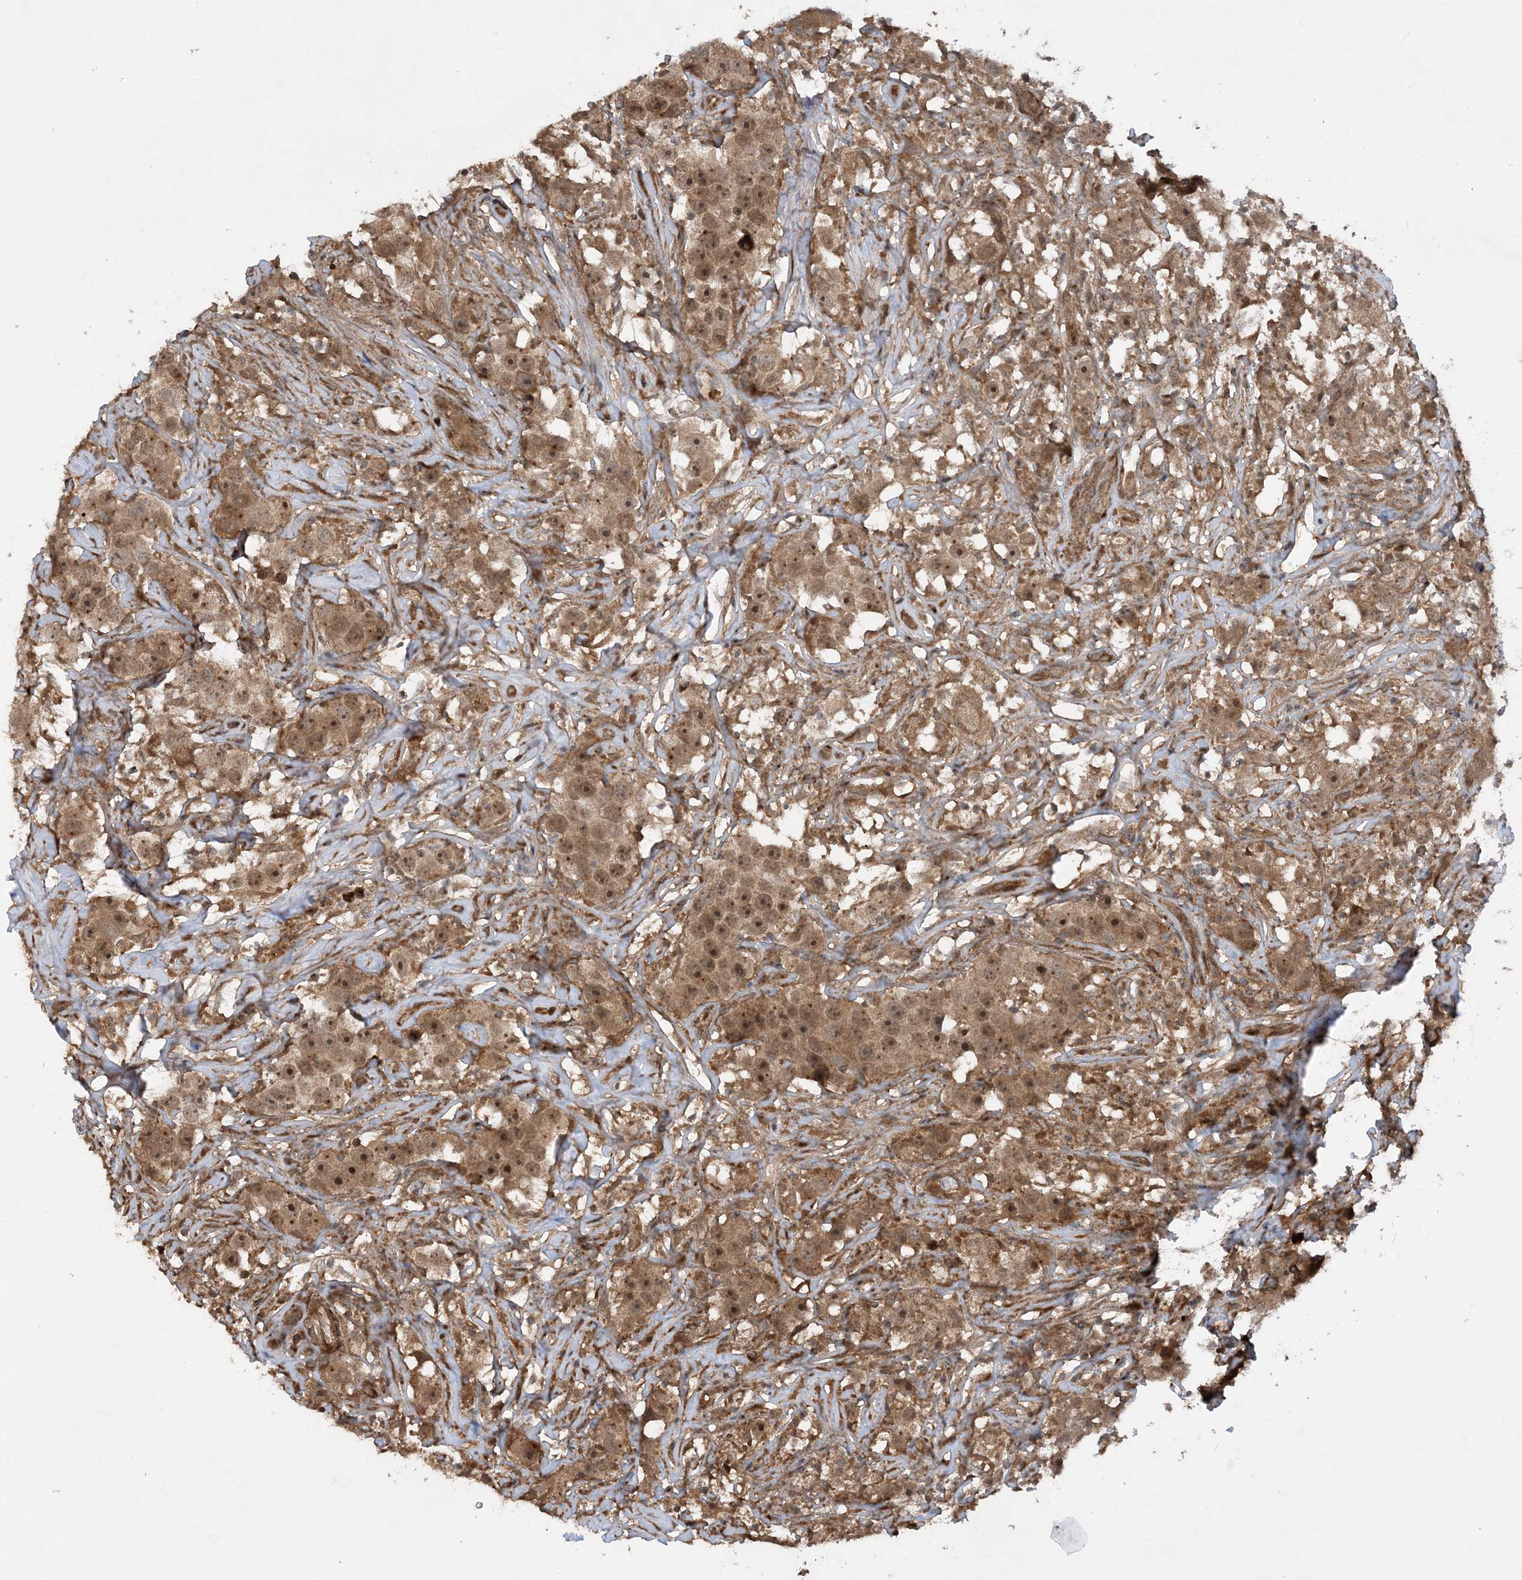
{"staining": {"intensity": "moderate", "quantity": ">75%", "location": "cytoplasmic/membranous,nuclear"}, "tissue": "testis cancer", "cell_type": "Tumor cells", "image_type": "cancer", "snomed": [{"axis": "morphology", "description": "Seminoma, NOS"}, {"axis": "topography", "description": "Testis"}], "caption": "Immunohistochemistry (DAB) staining of testis cancer (seminoma) demonstrates moderate cytoplasmic/membranous and nuclear protein expression in approximately >75% of tumor cells.", "gene": "HEMK1", "patient": {"sex": "male", "age": 49}}